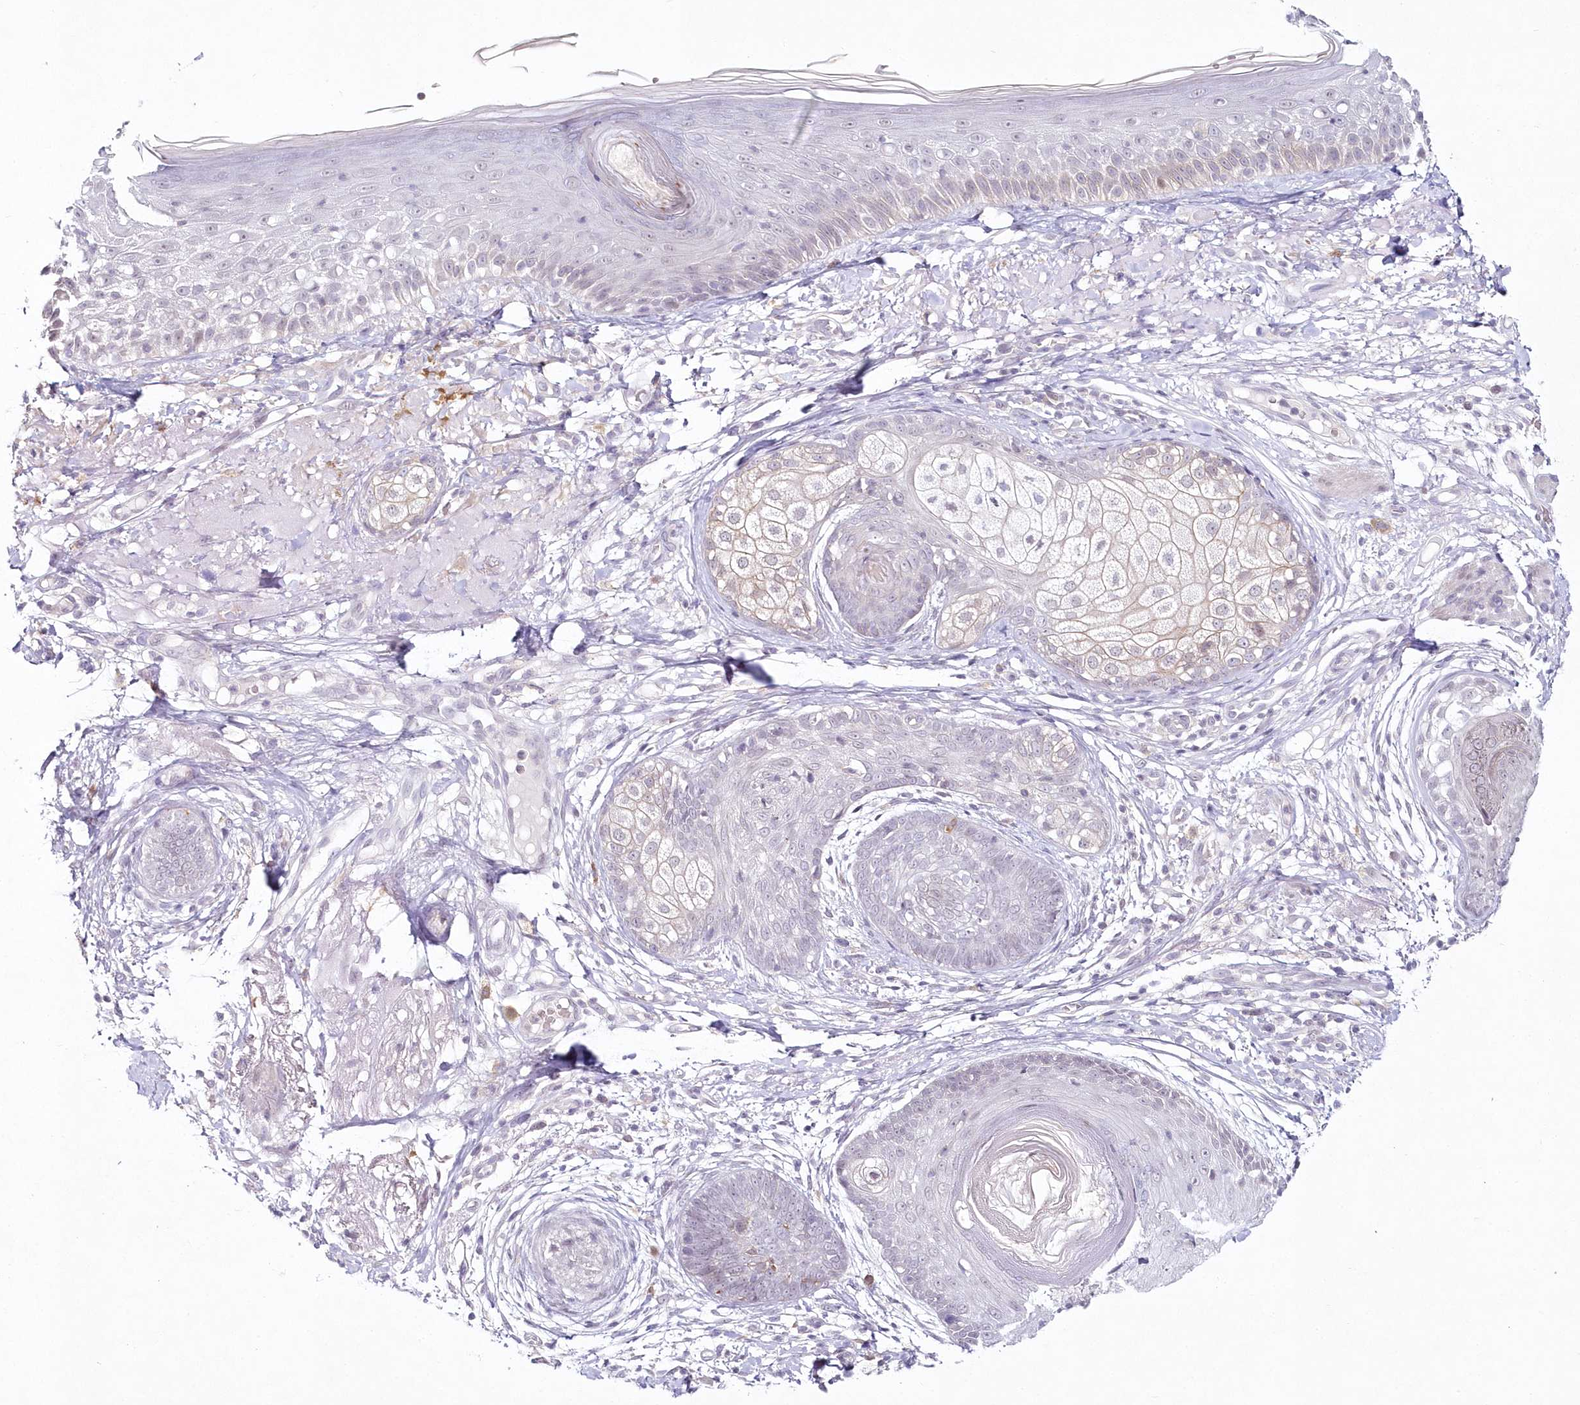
{"staining": {"intensity": "negative", "quantity": "none", "location": "none"}, "tissue": "skin cancer", "cell_type": "Tumor cells", "image_type": "cancer", "snomed": [{"axis": "morphology", "description": "Squamous cell carcinoma, NOS"}, {"axis": "topography", "description": "Skin"}], "caption": "An immunohistochemistry (IHC) micrograph of skin cancer is shown. There is no staining in tumor cells of skin cancer. Brightfield microscopy of immunohistochemistry (IHC) stained with DAB (3,3'-diaminobenzidine) (brown) and hematoxylin (blue), captured at high magnification.", "gene": "HYCC2", "patient": {"sex": "female", "age": 88}}